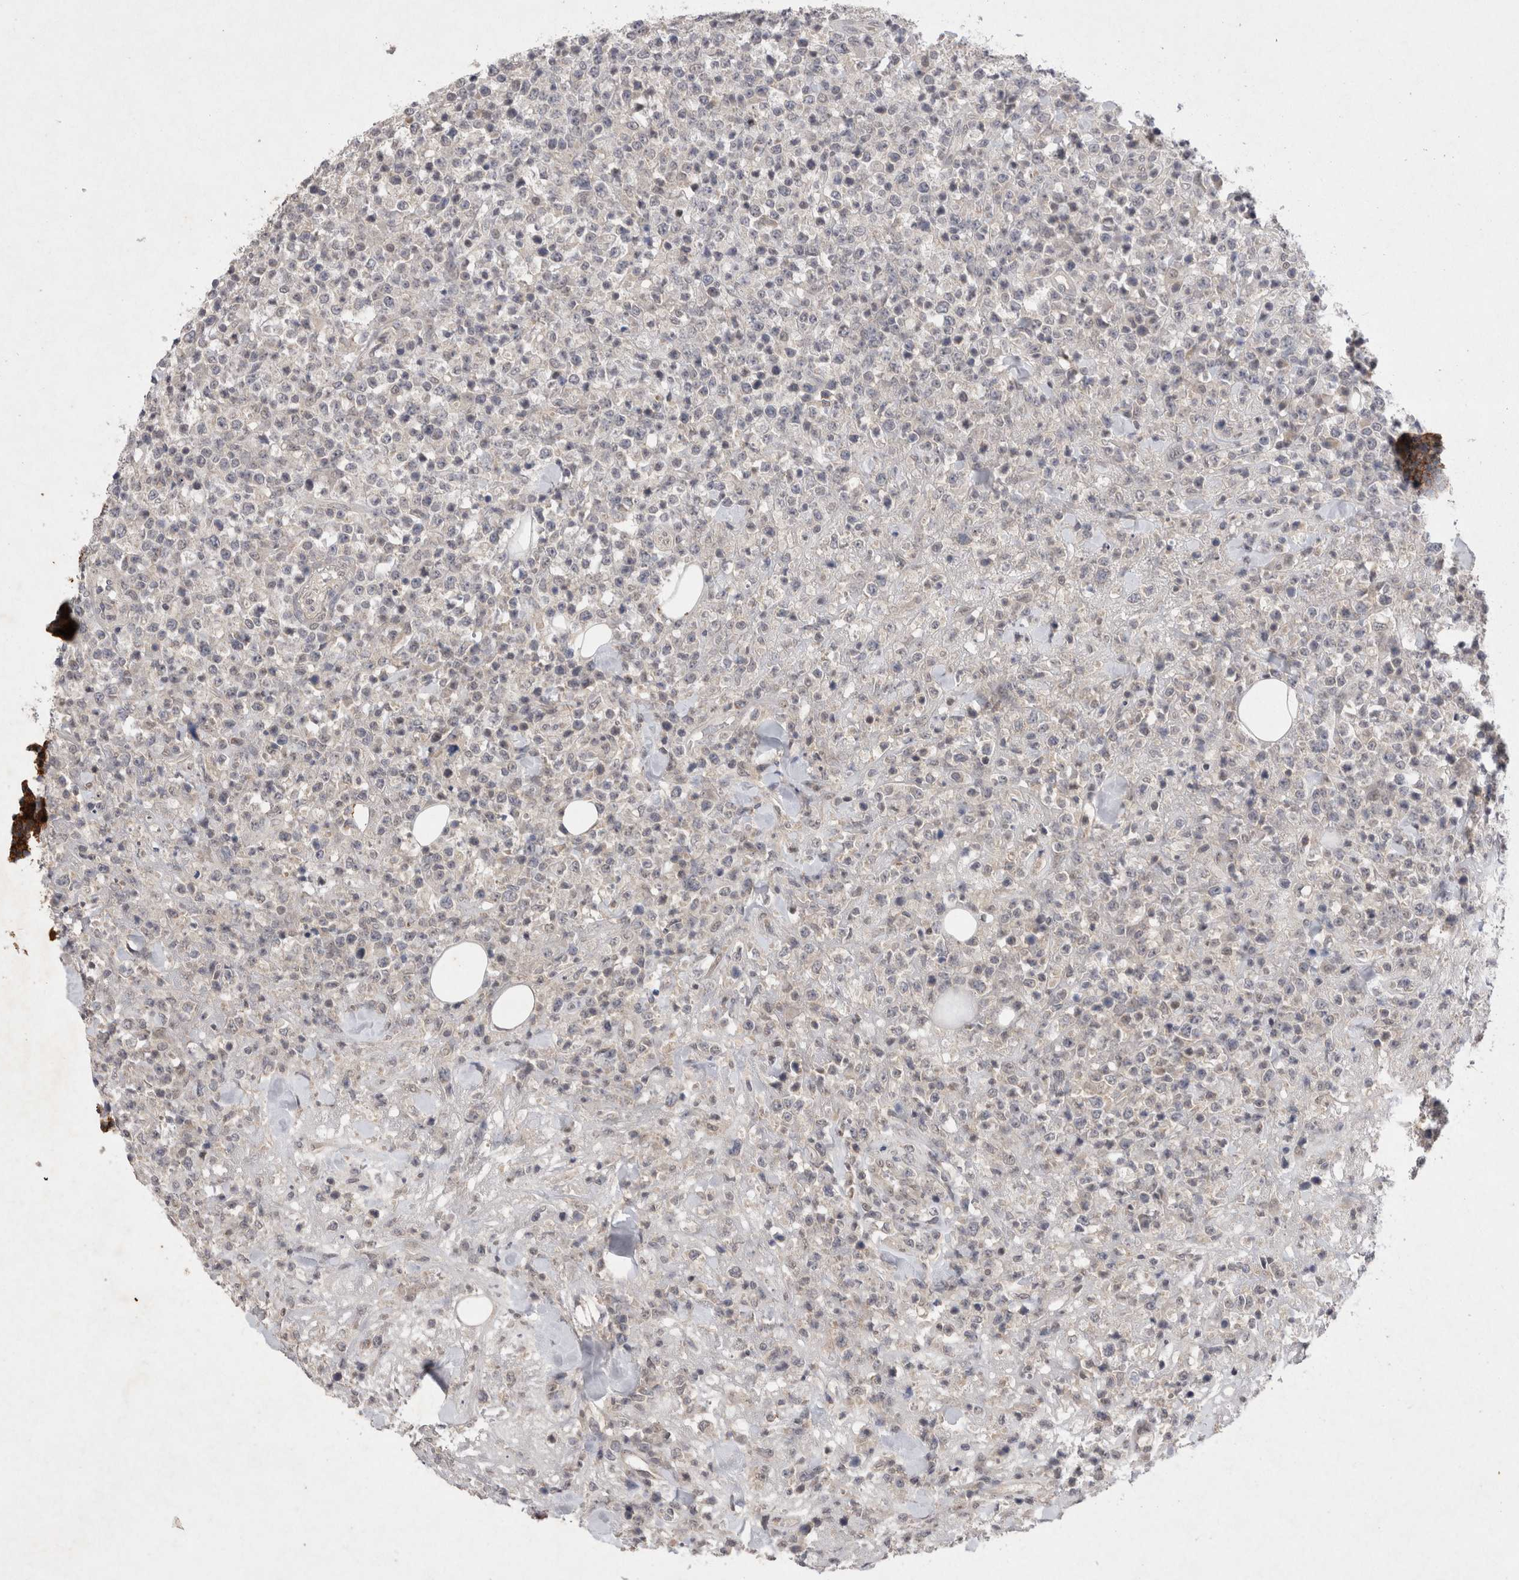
{"staining": {"intensity": "negative", "quantity": "none", "location": "none"}, "tissue": "lymphoma", "cell_type": "Tumor cells", "image_type": "cancer", "snomed": [{"axis": "morphology", "description": "Malignant lymphoma, non-Hodgkin's type, High grade"}, {"axis": "topography", "description": "Colon"}], "caption": "A photomicrograph of human high-grade malignant lymphoma, non-Hodgkin's type is negative for staining in tumor cells. (DAB (3,3'-diaminobenzidine) immunohistochemistry (IHC) visualized using brightfield microscopy, high magnification).", "gene": "RASSF3", "patient": {"sex": "female", "age": 53}}